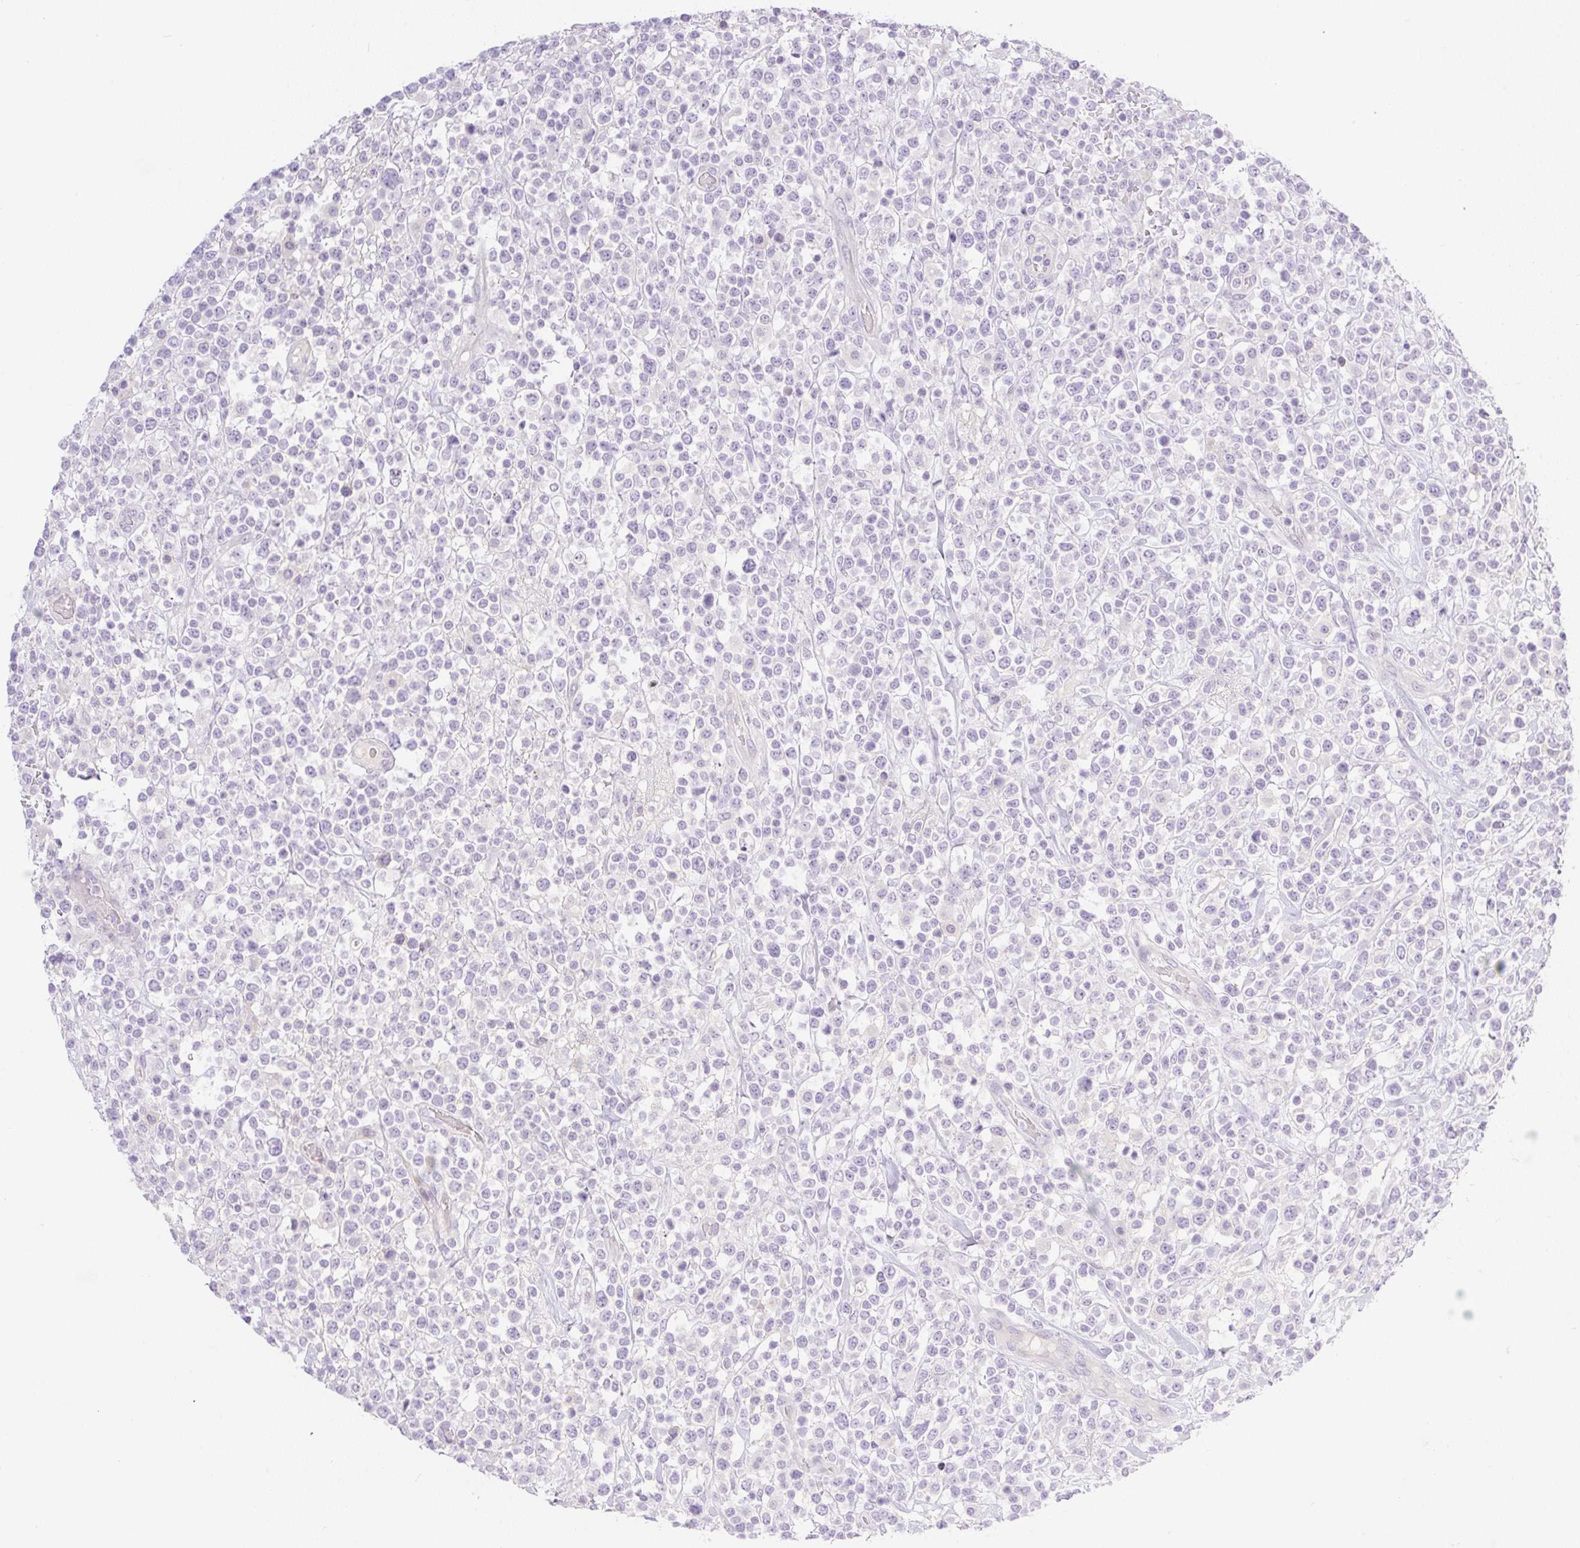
{"staining": {"intensity": "negative", "quantity": "none", "location": "none"}, "tissue": "lymphoma", "cell_type": "Tumor cells", "image_type": "cancer", "snomed": [{"axis": "morphology", "description": "Malignant lymphoma, non-Hodgkin's type, High grade"}, {"axis": "topography", "description": "Colon"}], "caption": "Immunohistochemistry (IHC) image of lymphoma stained for a protein (brown), which demonstrates no expression in tumor cells. (DAB immunohistochemistry visualized using brightfield microscopy, high magnification).", "gene": "MIA2", "patient": {"sex": "female", "age": 53}}